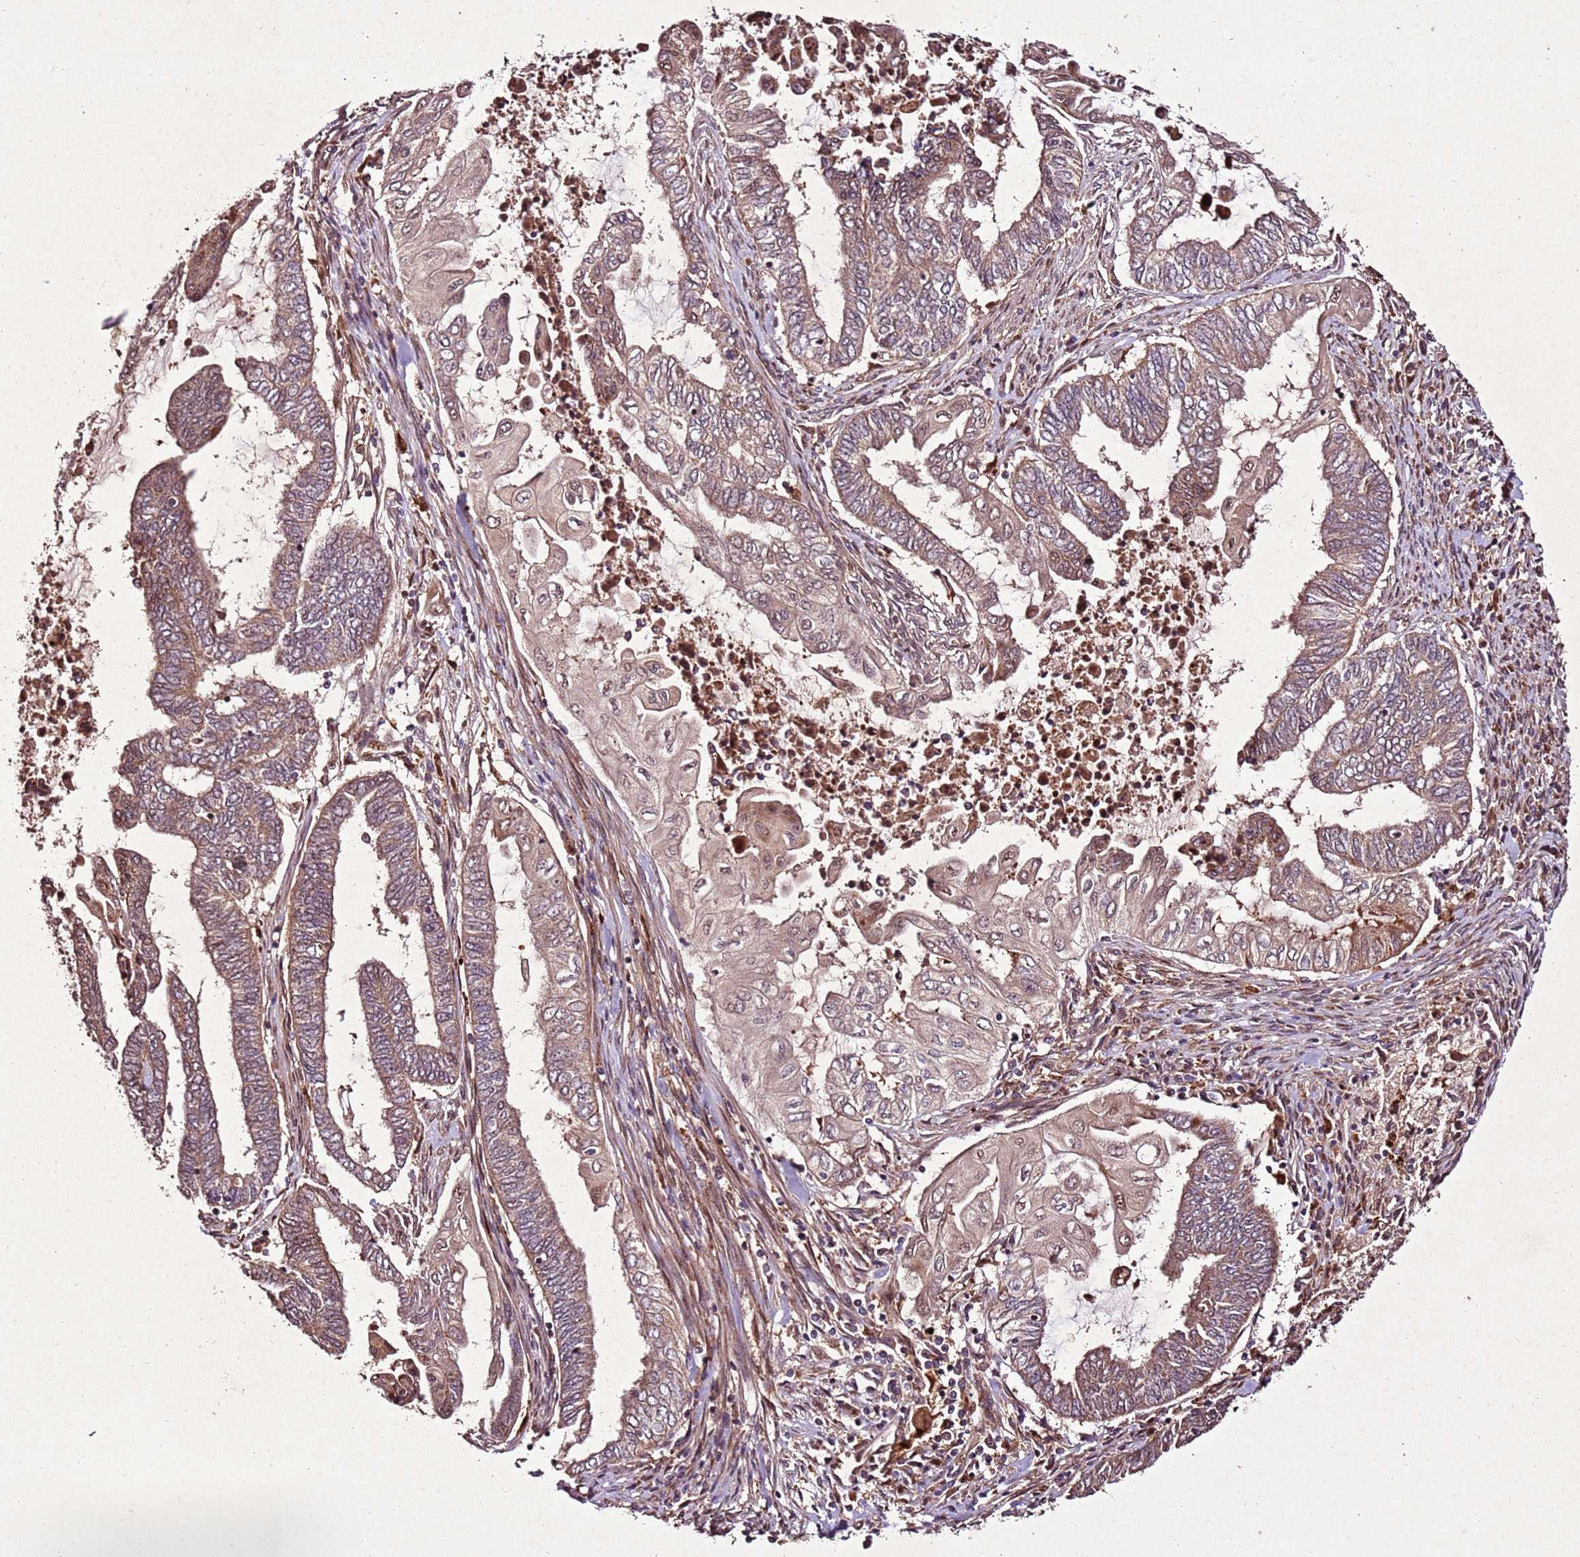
{"staining": {"intensity": "moderate", "quantity": ">75%", "location": "cytoplasmic/membranous"}, "tissue": "endometrial cancer", "cell_type": "Tumor cells", "image_type": "cancer", "snomed": [{"axis": "morphology", "description": "Adenocarcinoma, NOS"}, {"axis": "topography", "description": "Uterus"}, {"axis": "topography", "description": "Endometrium"}], "caption": "Approximately >75% of tumor cells in endometrial cancer show moderate cytoplasmic/membranous protein positivity as visualized by brown immunohistochemical staining.", "gene": "PTMA", "patient": {"sex": "female", "age": 70}}